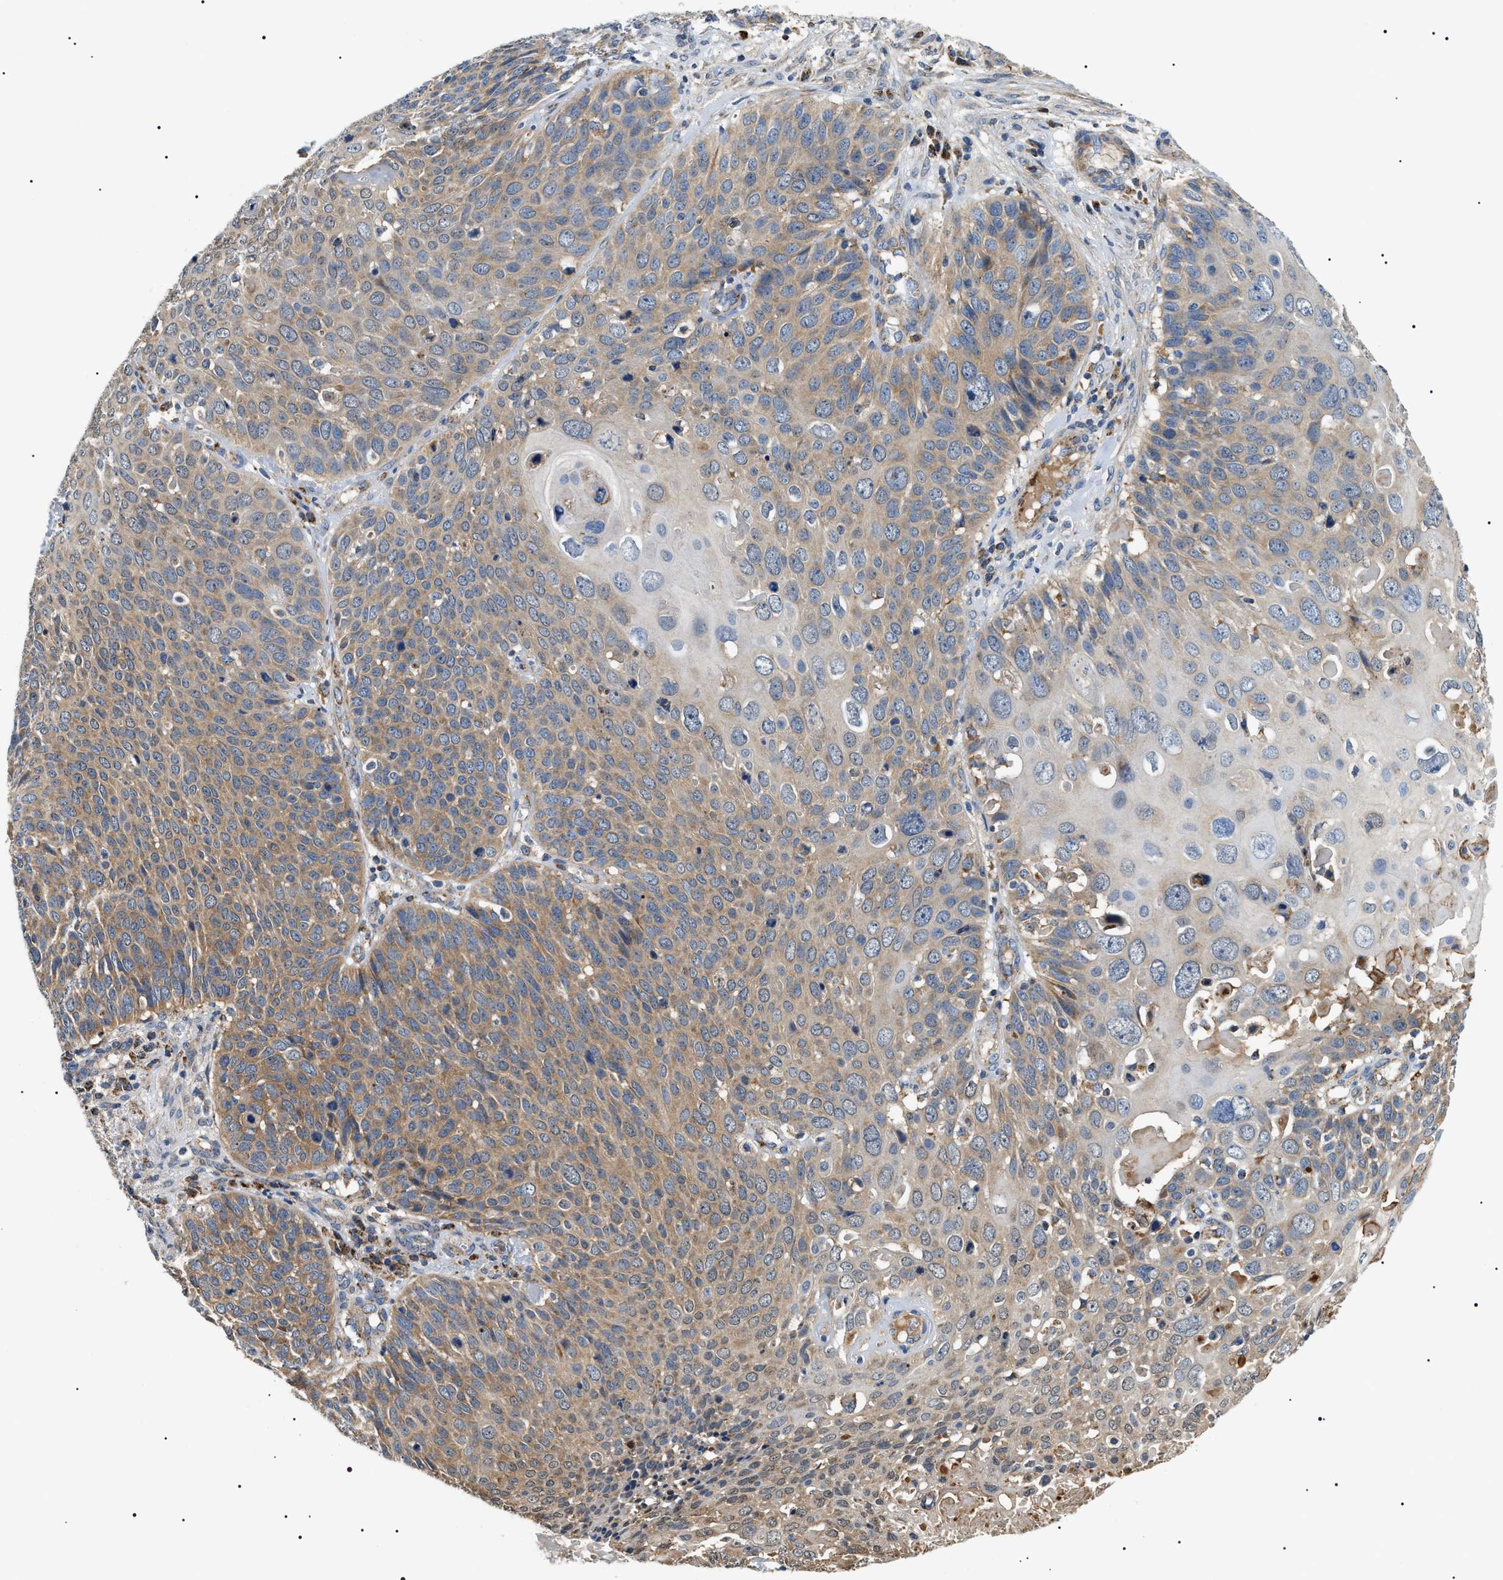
{"staining": {"intensity": "moderate", "quantity": "25%-75%", "location": "cytoplasmic/membranous"}, "tissue": "cervical cancer", "cell_type": "Tumor cells", "image_type": "cancer", "snomed": [{"axis": "morphology", "description": "Squamous cell carcinoma, NOS"}, {"axis": "topography", "description": "Cervix"}], "caption": "Tumor cells exhibit medium levels of moderate cytoplasmic/membranous expression in approximately 25%-75% of cells in human squamous cell carcinoma (cervical).", "gene": "OXSM", "patient": {"sex": "female", "age": 74}}